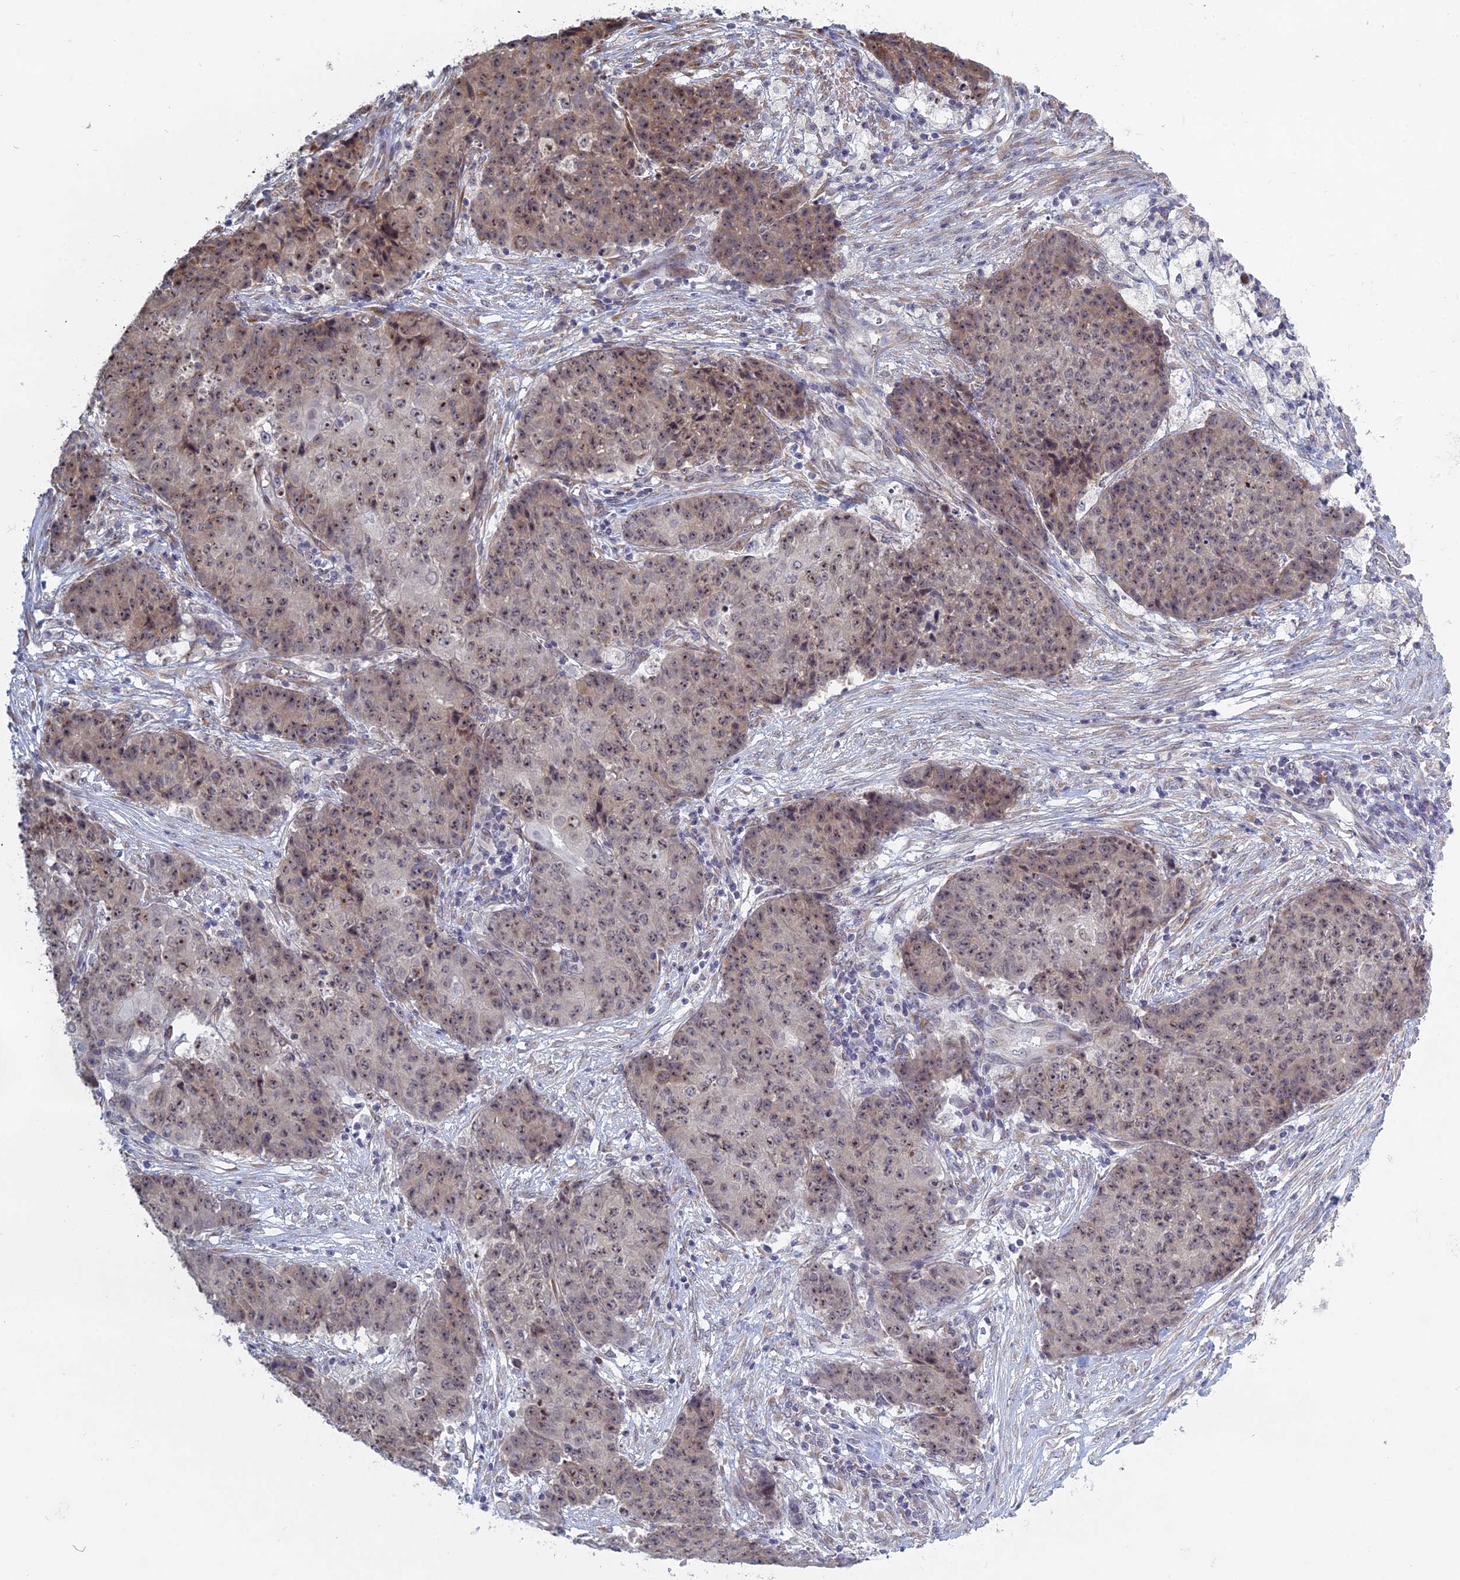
{"staining": {"intensity": "moderate", "quantity": ">75%", "location": "cytoplasmic/membranous,nuclear"}, "tissue": "ovarian cancer", "cell_type": "Tumor cells", "image_type": "cancer", "snomed": [{"axis": "morphology", "description": "Carcinoma, endometroid"}, {"axis": "topography", "description": "Ovary"}], "caption": "Immunohistochemical staining of ovarian cancer (endometroid carcinoma) shows medium levels of moderate cytoplasmic/membranous and nuclear positivity in approximately >75% of tumor cells.", "gene": "RPS19BP1", "patient": {"sex": "female", "age": 42}}